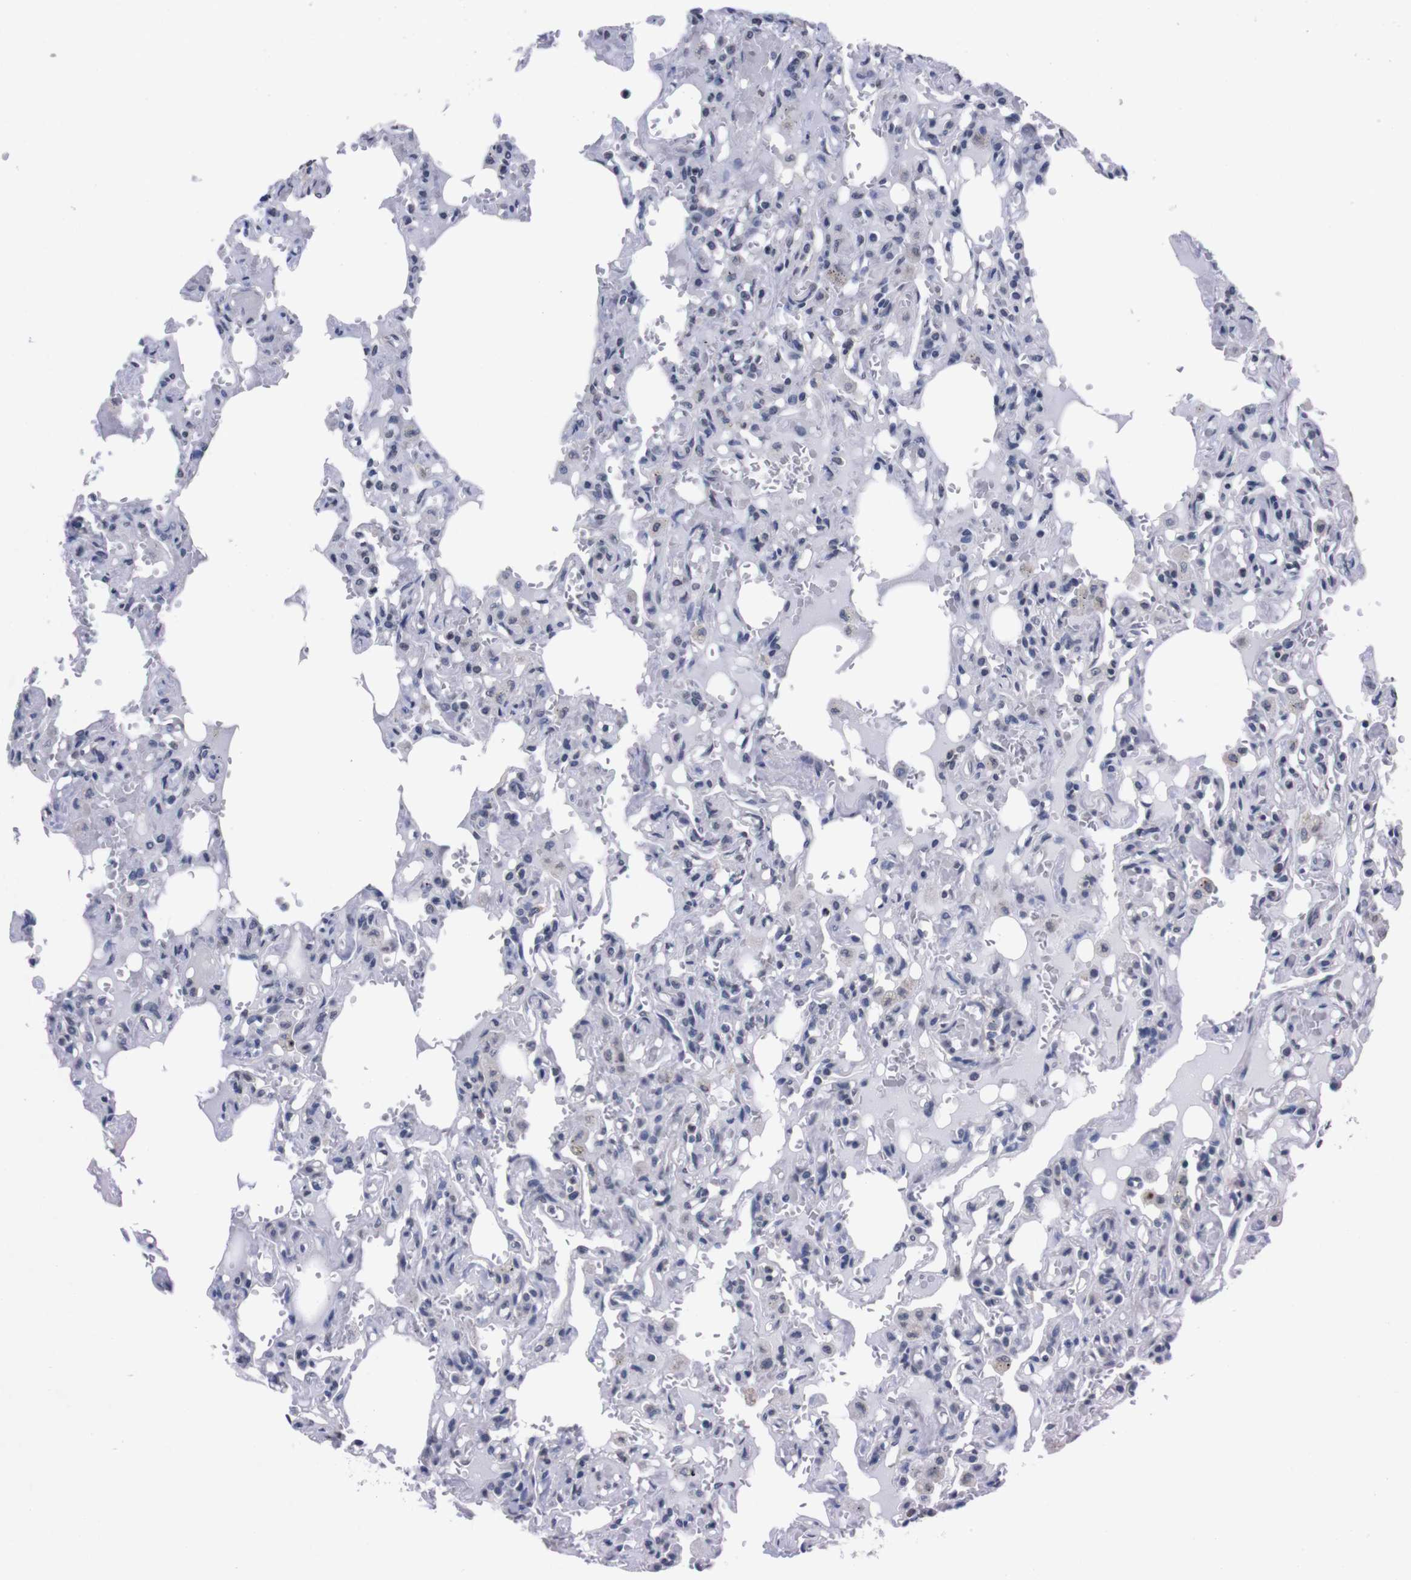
{"staining": {"intensity": "negative", "quantity": "none", "location": "none"}, "tissue": "lung", "cell_type": "Alveolar cells", "image_type": "normal", "snomed": [{"axis": "morphology", "description": "Normal tissue, NOS"}, {"axis": "topography", "description": "Lung"}], "caption": "This image is of normal lung stained with immunohistochemistry to label a protein in brown with the nuclei are counter-stained blue. There is no positivity in alveolar cells.", "gene": "TNFRSF21", "patient": {"sex": "male", "age": 21}}